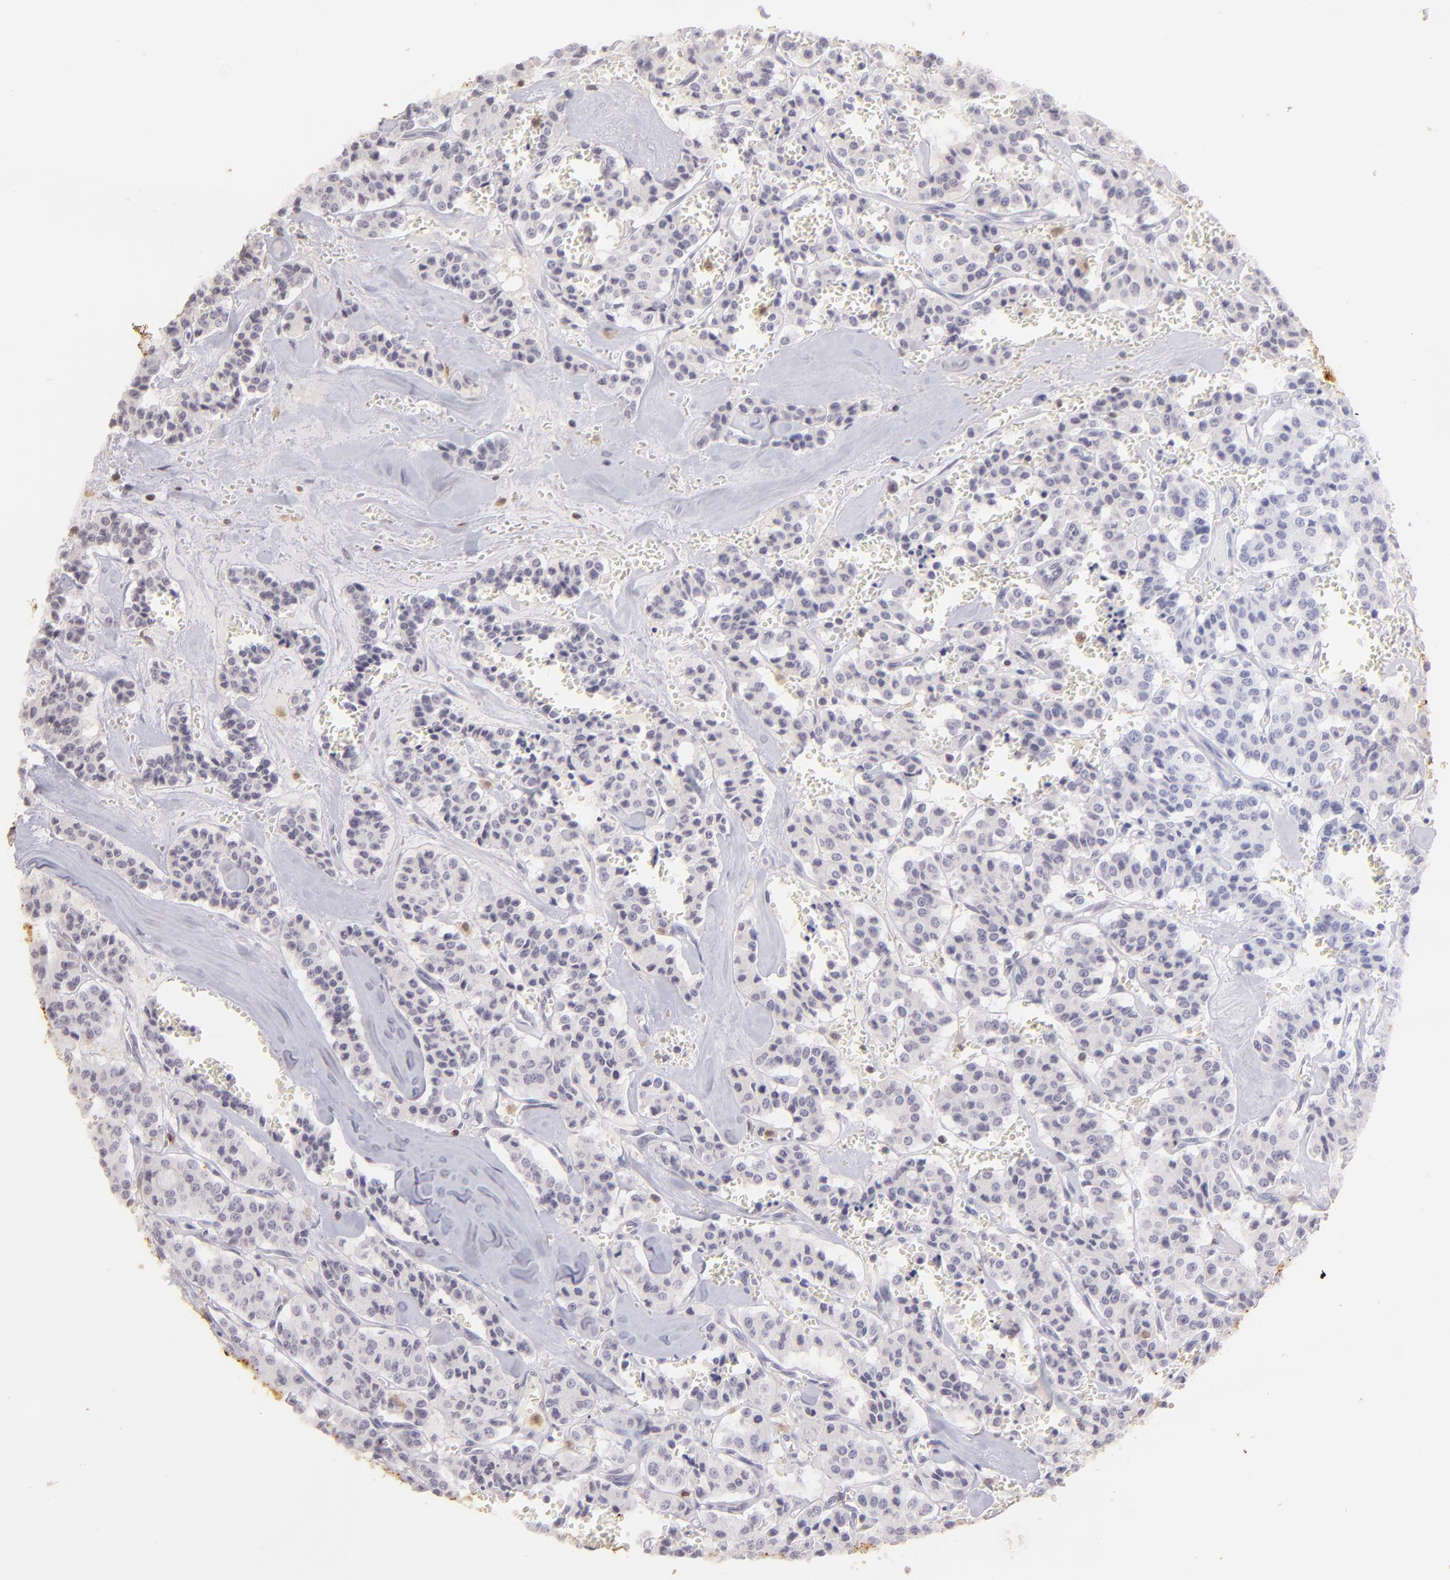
{"staining": {"intensity": "negative", "quantity": "none", "location": "none"}, "tissue": "carcinoid", "cell_type": "Tumor cells", "image_type": "cancer", "snomed": [{"axis": "morphology", "description": "Carcinoid, malignant, NOS"}, {"axis": "topography", "description": "Bronchus"}], "caption": "Immunohistochemistry of malignant carcinoid demonstrates no staining in tumor cells.", "gene": "S100A2", "patient": {"sex": "male", "age": 55}}